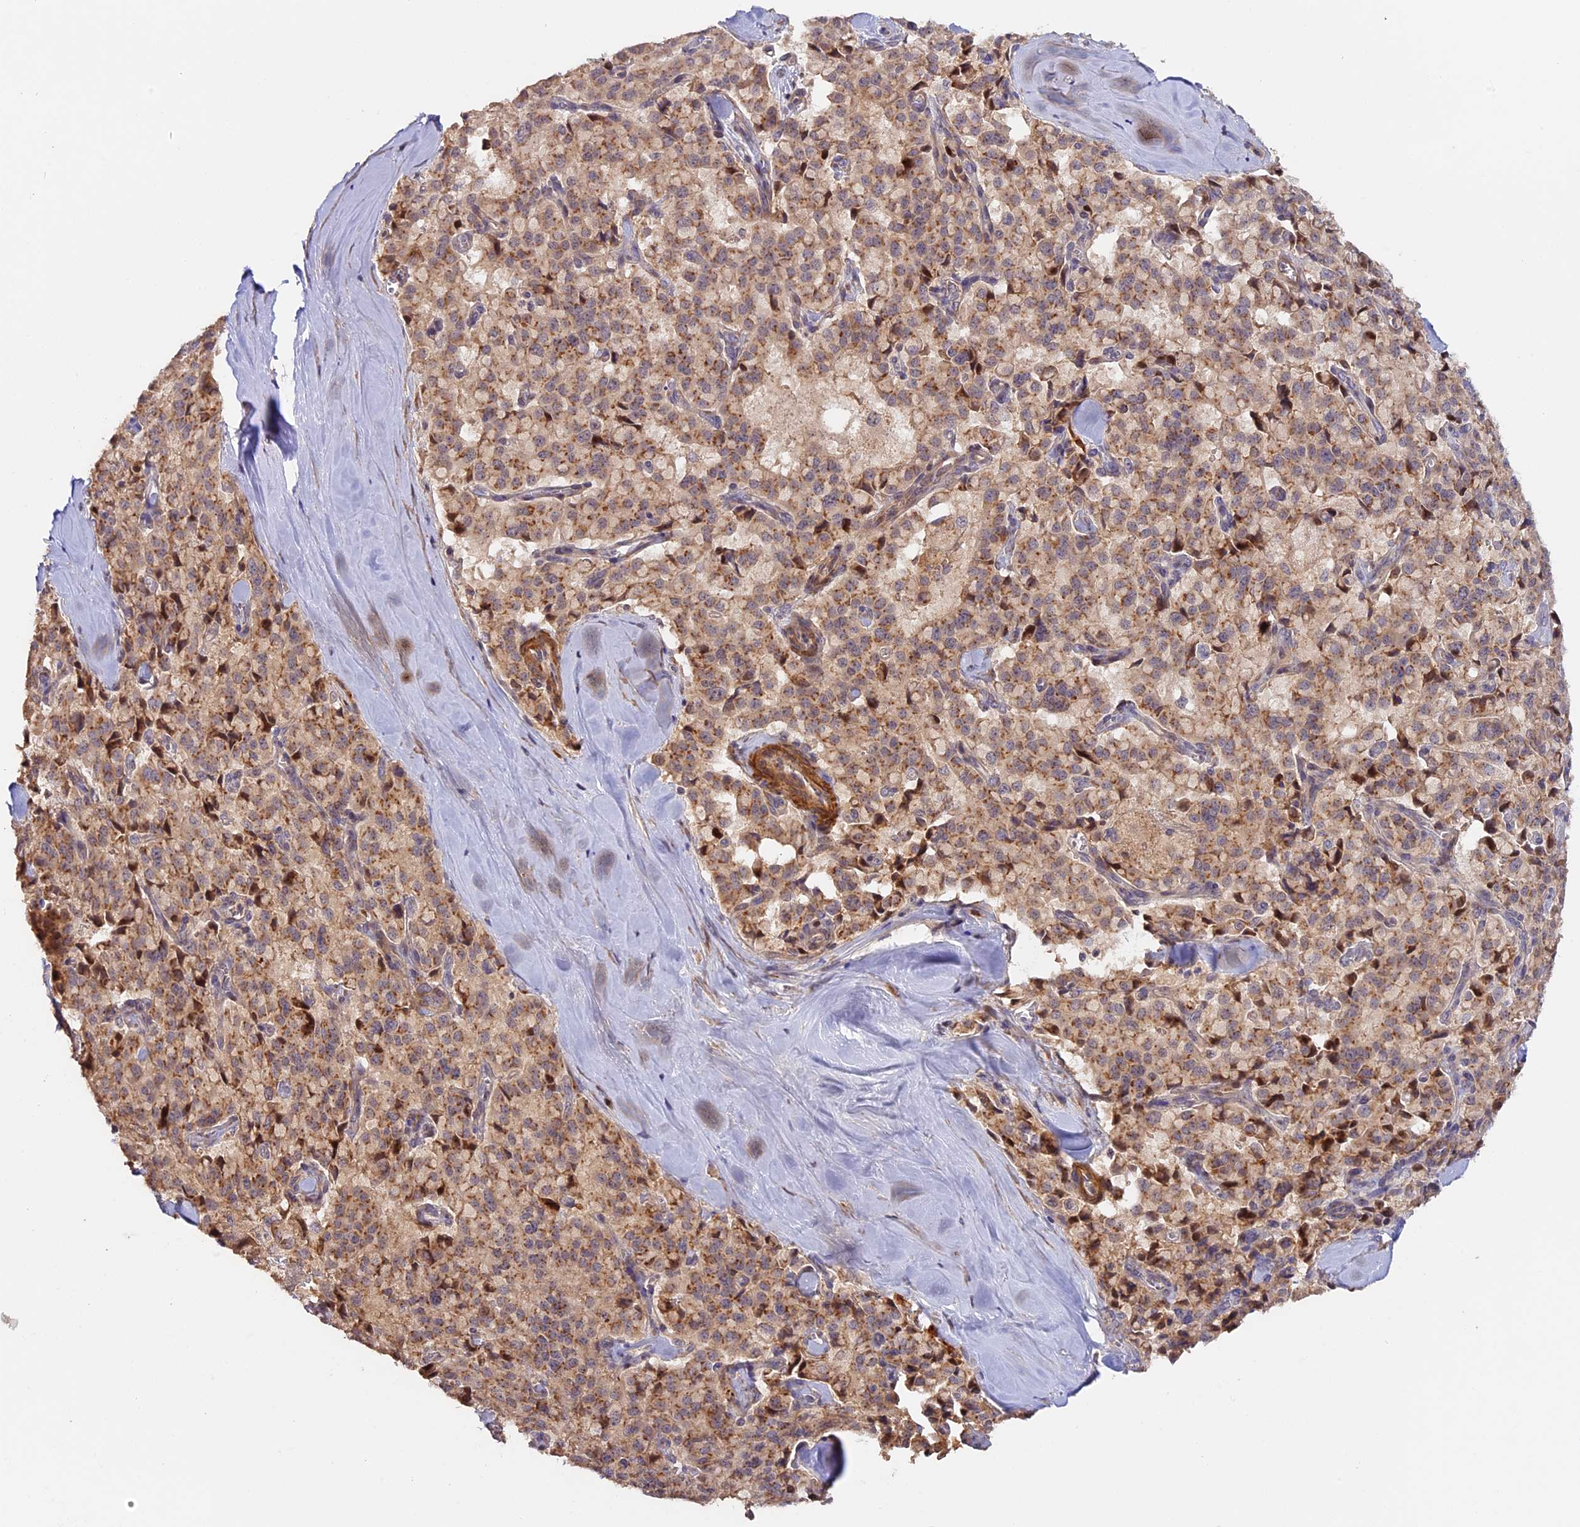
{"staining": {"intensity": "moderate", "quantity": ">75%", "location": "cytoplasmic/membranous"}, "tissue": "pancreatic cancer", "cell_type": "Tumor cells", "image_type": "cancer", "snomed": [{"axis": "morphology", "description": "Adenocarcinoma, NOS"}, {"axis": "topography", "description": "Pancreas"}], "caption": "Protein staining of pancreatic cancer tissue reveals moderate cytoplasmic/membranous positivity in approximately >75% of tumor cells.", "gene": "TANGO6", "patient": {"sex": "male", "age": 65}}